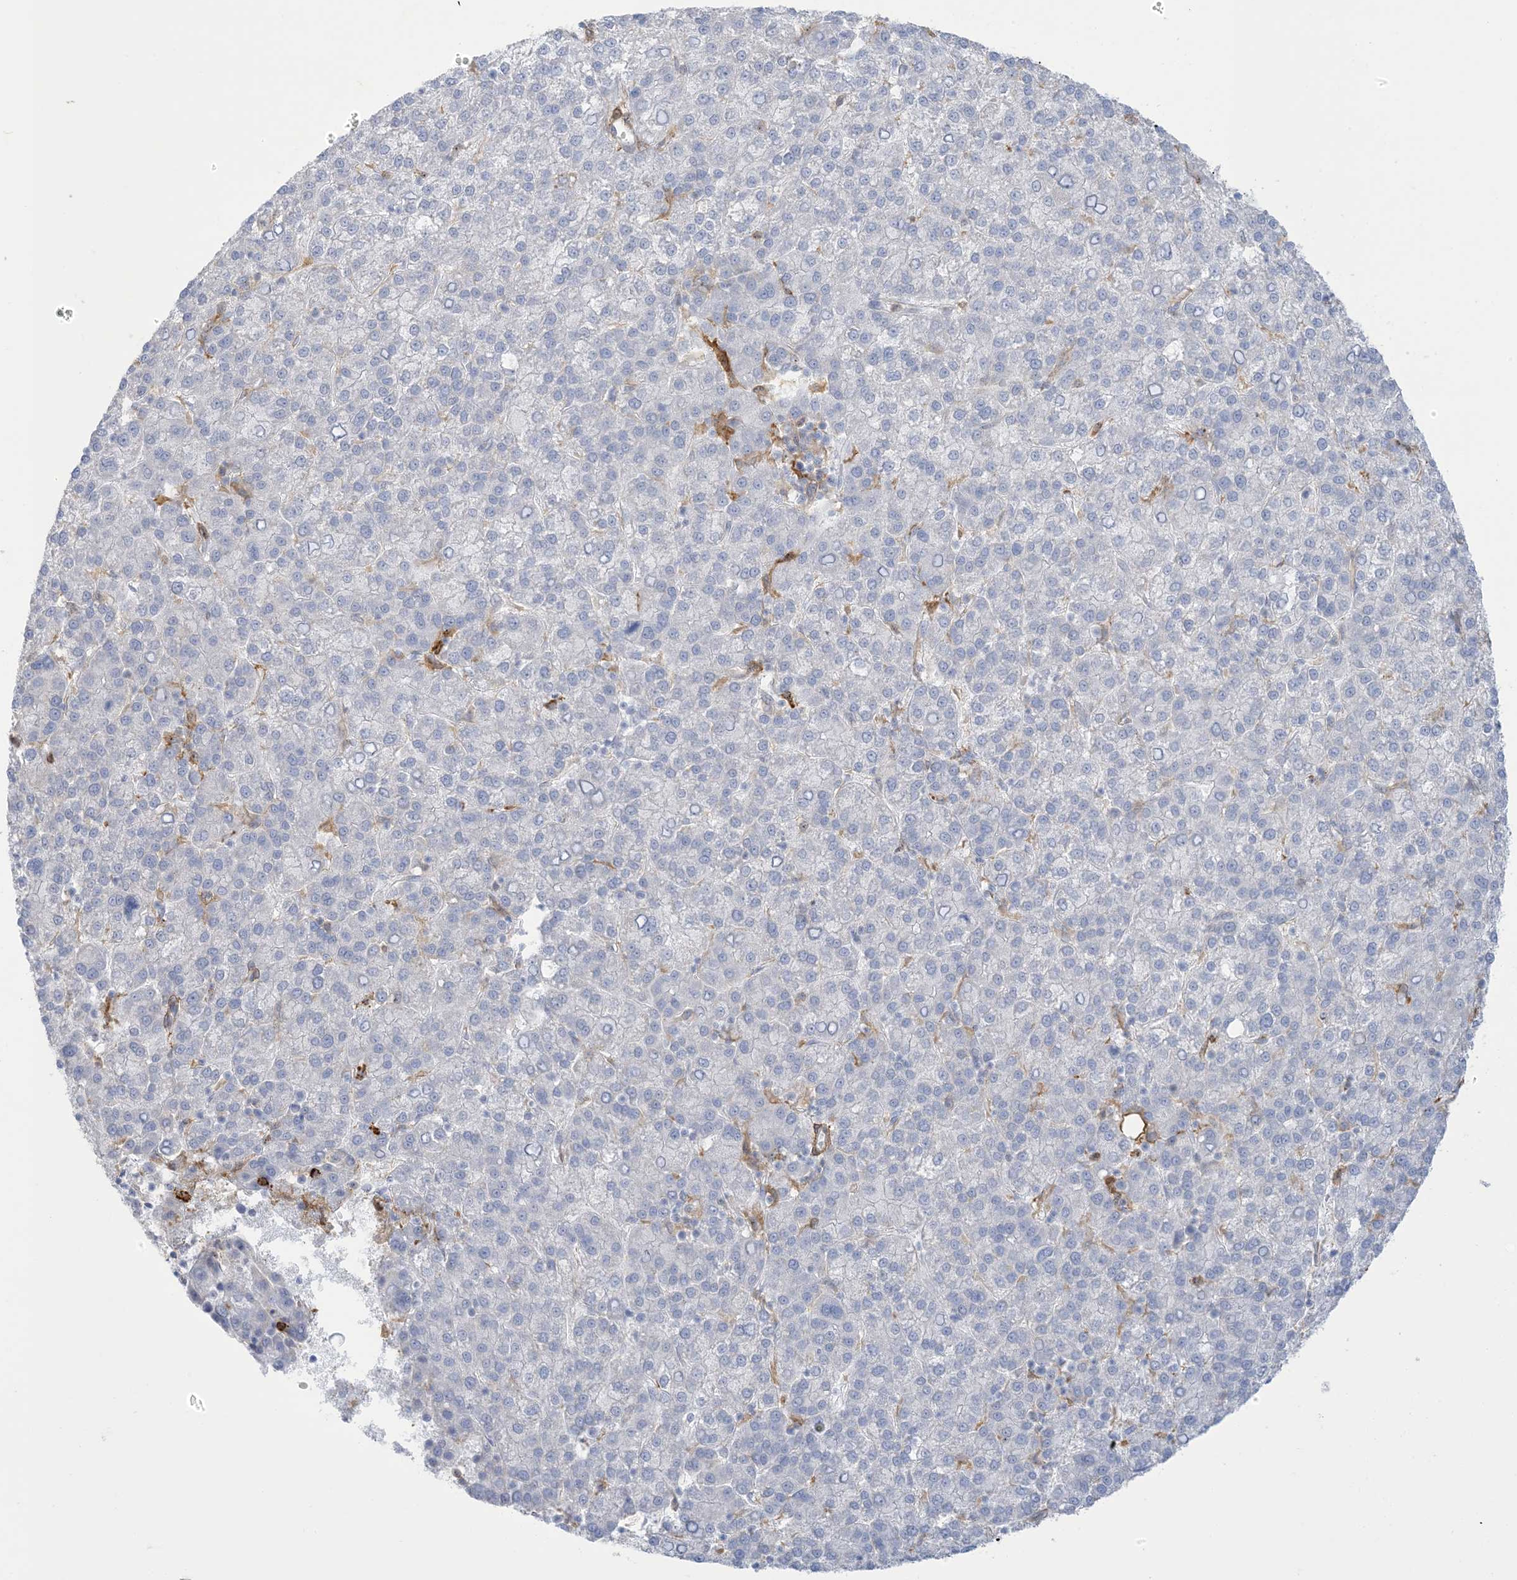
{"staining": {"intensity": "negative", "quantity": "none", "location": "none"}, "tissue": "liver cancer", "cell_type": "Tumor cells", "image_type": "cancer", "snomed": [{"axis": "morphology", "description": "Carcinoma, Hepatocellular, NOS"}, {"axis": "topography", "description": "Liver"}], "caption": "Immunohistochemistry (IHC) micrograph of human liver cancer stained for a protein (brown), which reveals no positivity in tumor cells.", "gene": "ICMT", "patient": {"sex": "female", "age": 58}}